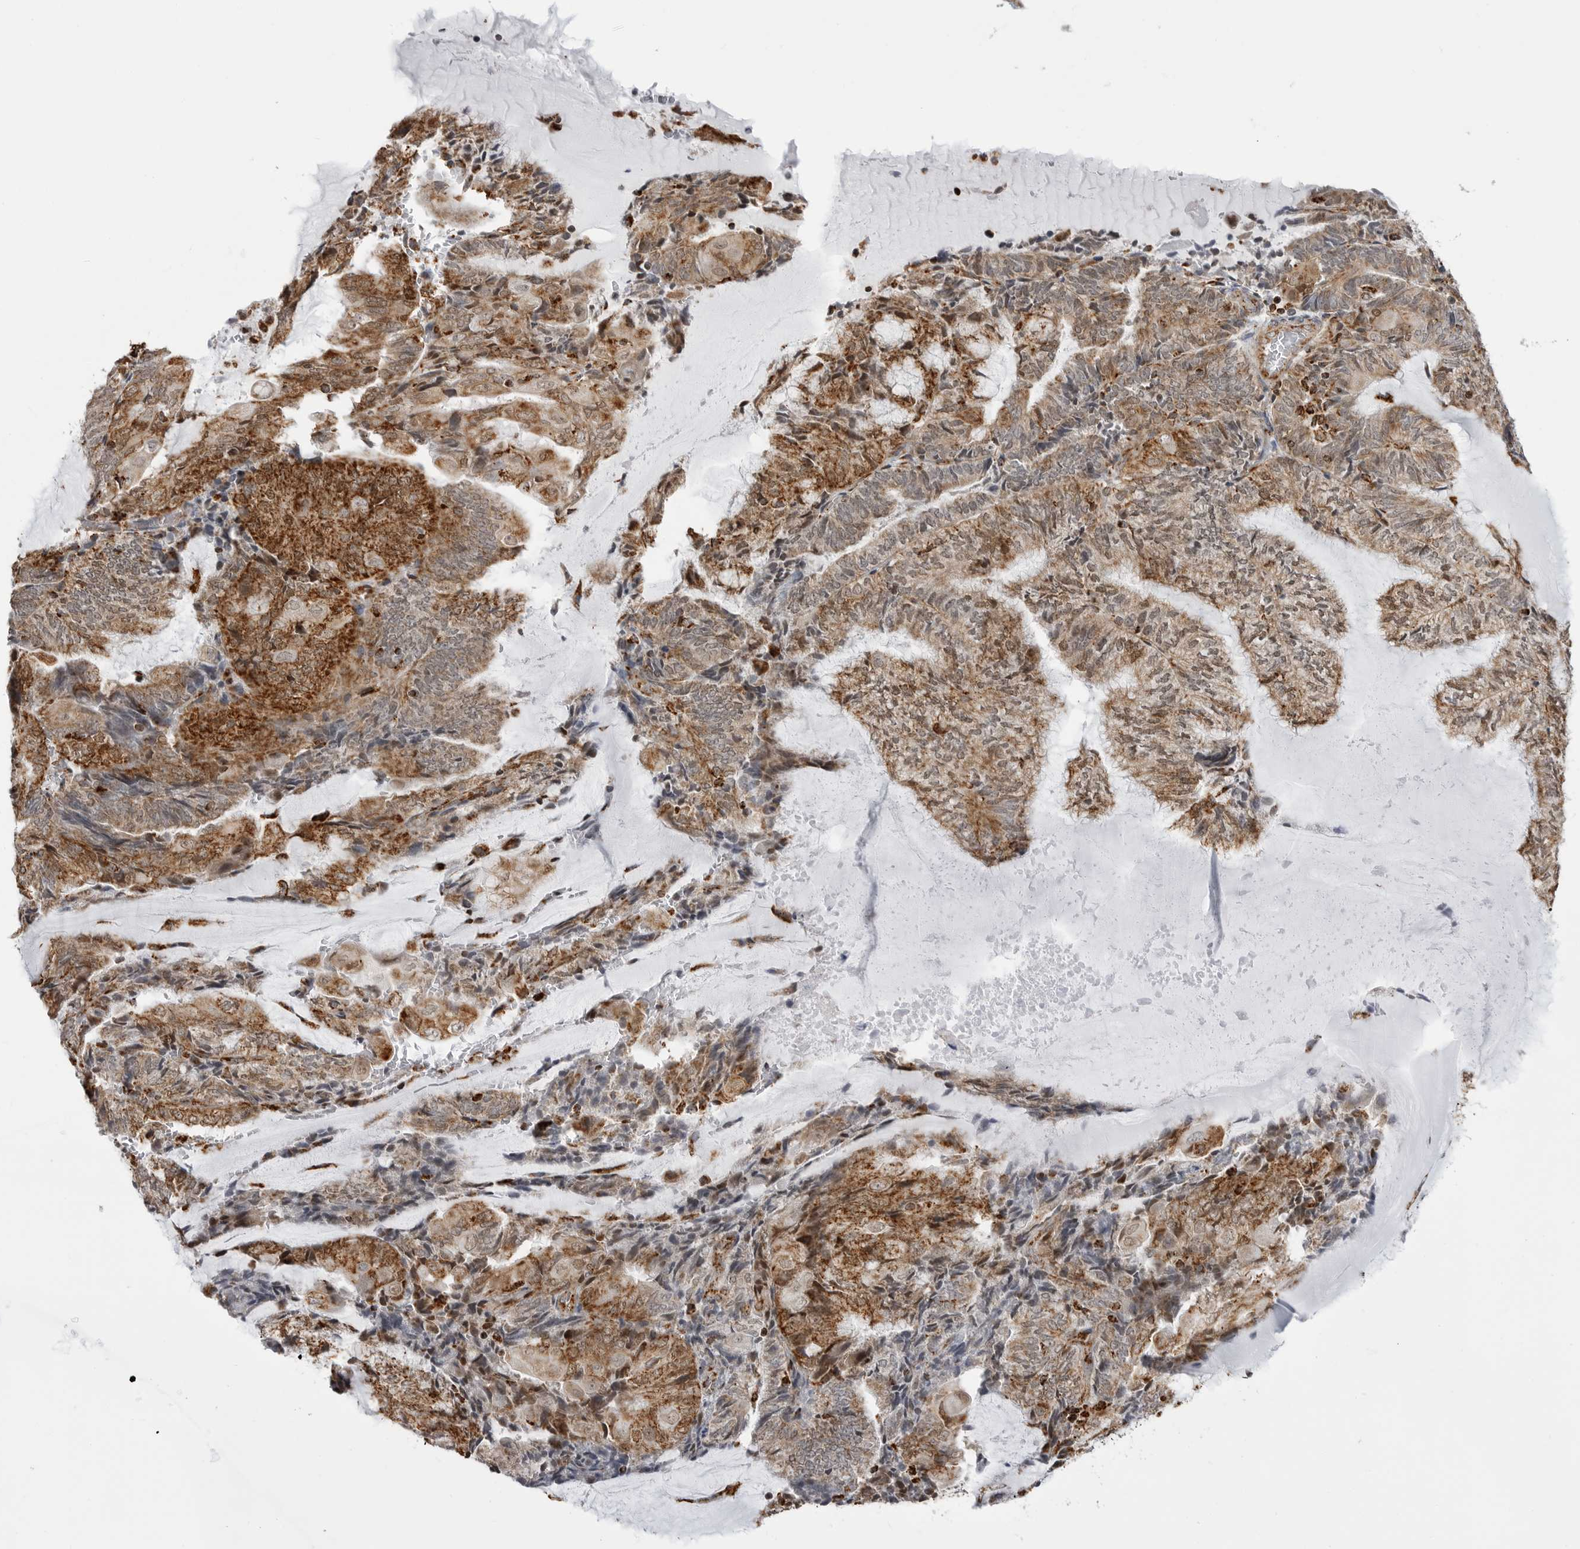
{"staining": {"intensity": "moderate", "quantity": ">75%", "location": "cytoplasmic/membranous"}, "tissue": "endometrial cancer", "cell_type": "Tumor cells", "image_type": "cancer", "snomed": [{"axis": "morphology", "description": "Adenocarcinoma, NOS"}, {"axis": "topography", "description": "Endometrium"}], "caption": "A photomicrograph of endometrial adenocarcinoma stained for a protein exhibits moderate cytoplasmic/membranous brown staining in tumor cells.", "gene": "COX5A", "patient": {"sex": "female", "age": 81}}